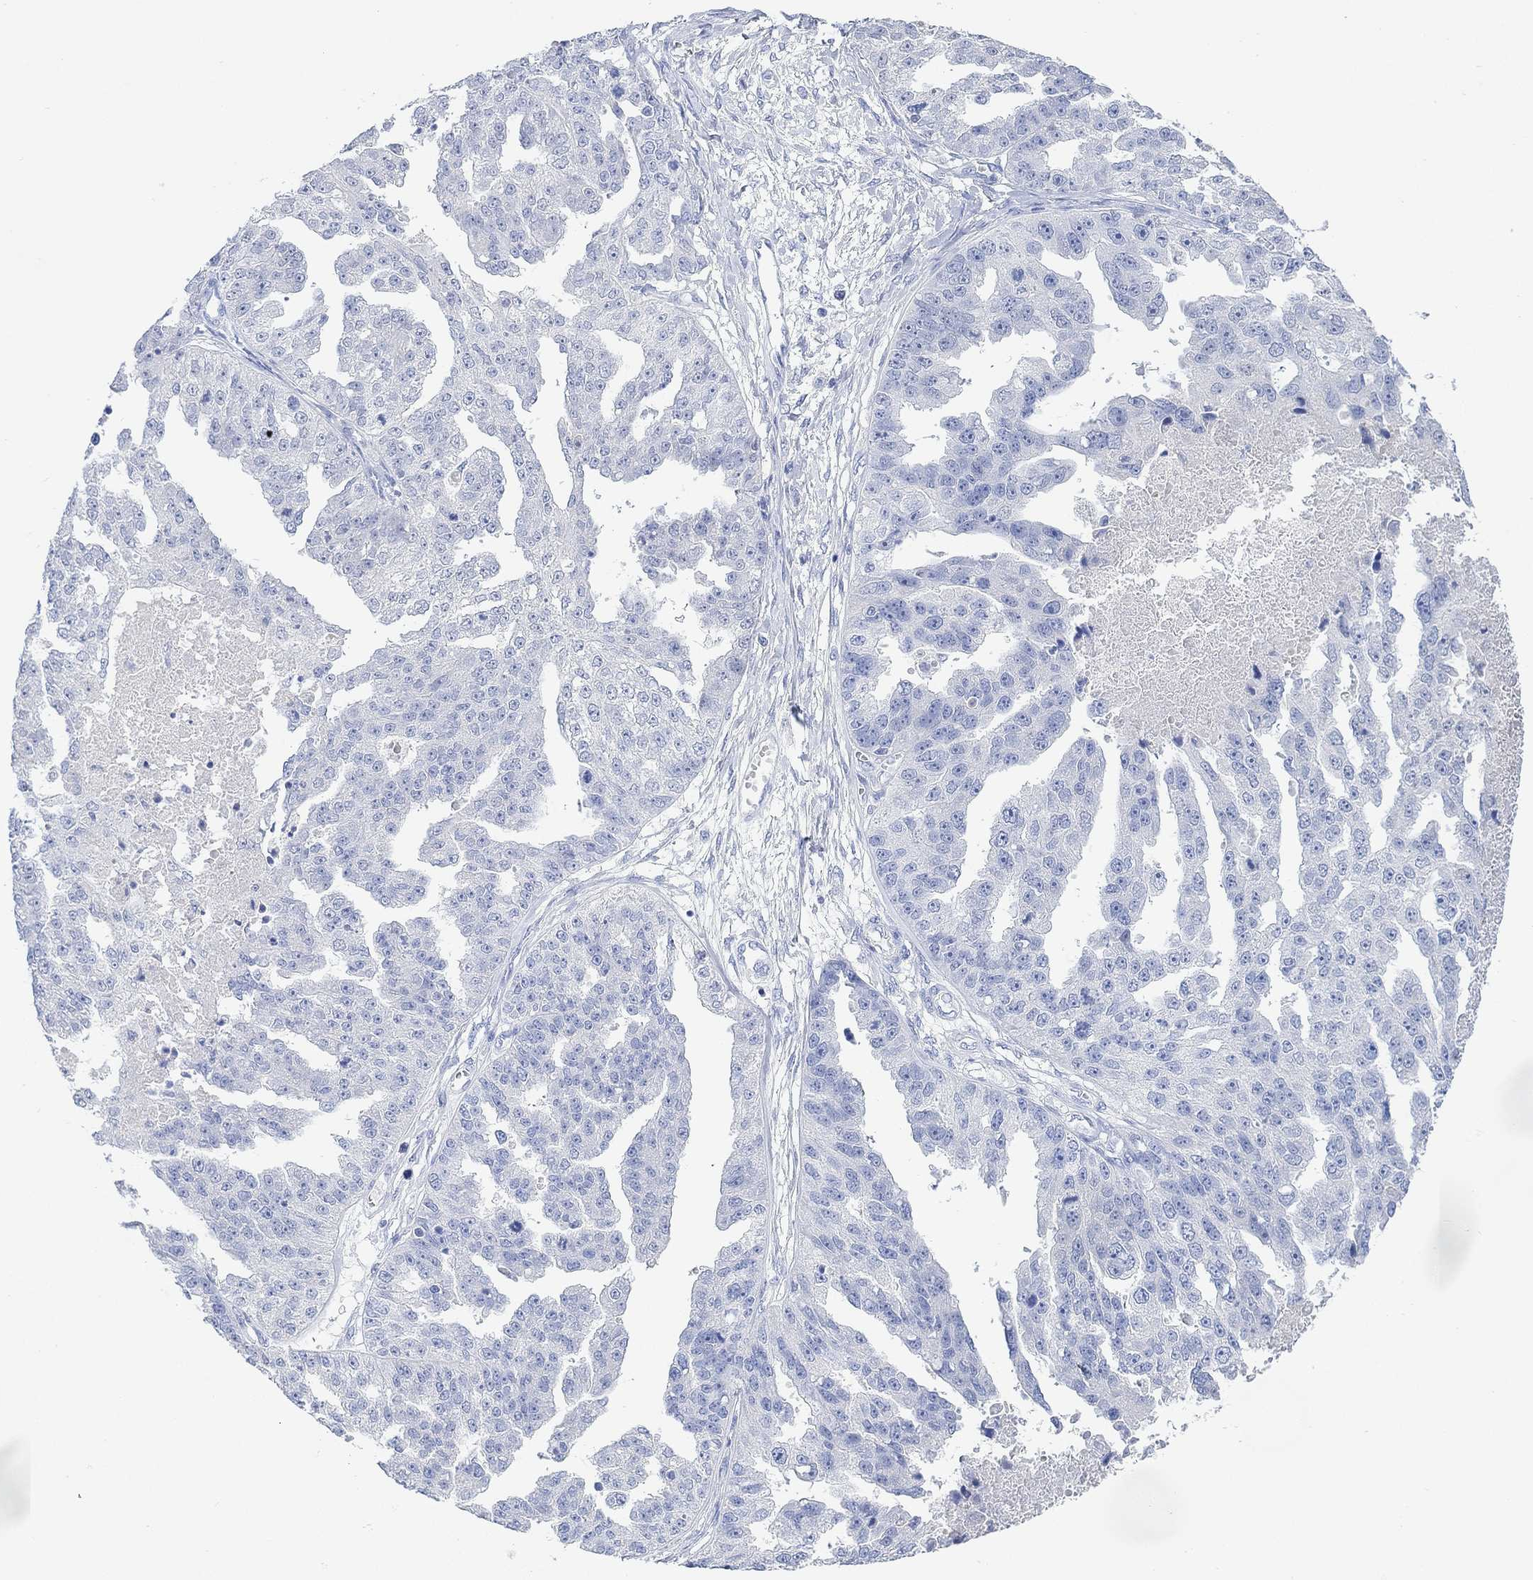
{"staining": {"intensity": "negative", "quantity": "none", "location": "none"}, "tissue": "ovarian cancer", "cell_type": "Tumor cells", "image_type": "cancer", "snomed": [{"axis": "morphology", "description": "Cystadenocarcinoma, serous, NOS"}, {"axis": "topography", "description": "Ovary"}], "caption": "The photomicrograph reveals no staining of tumor cells in ovarian cancer.", "gene": "PPP1R17", "patient": {"sex": "female", "age": 58}}